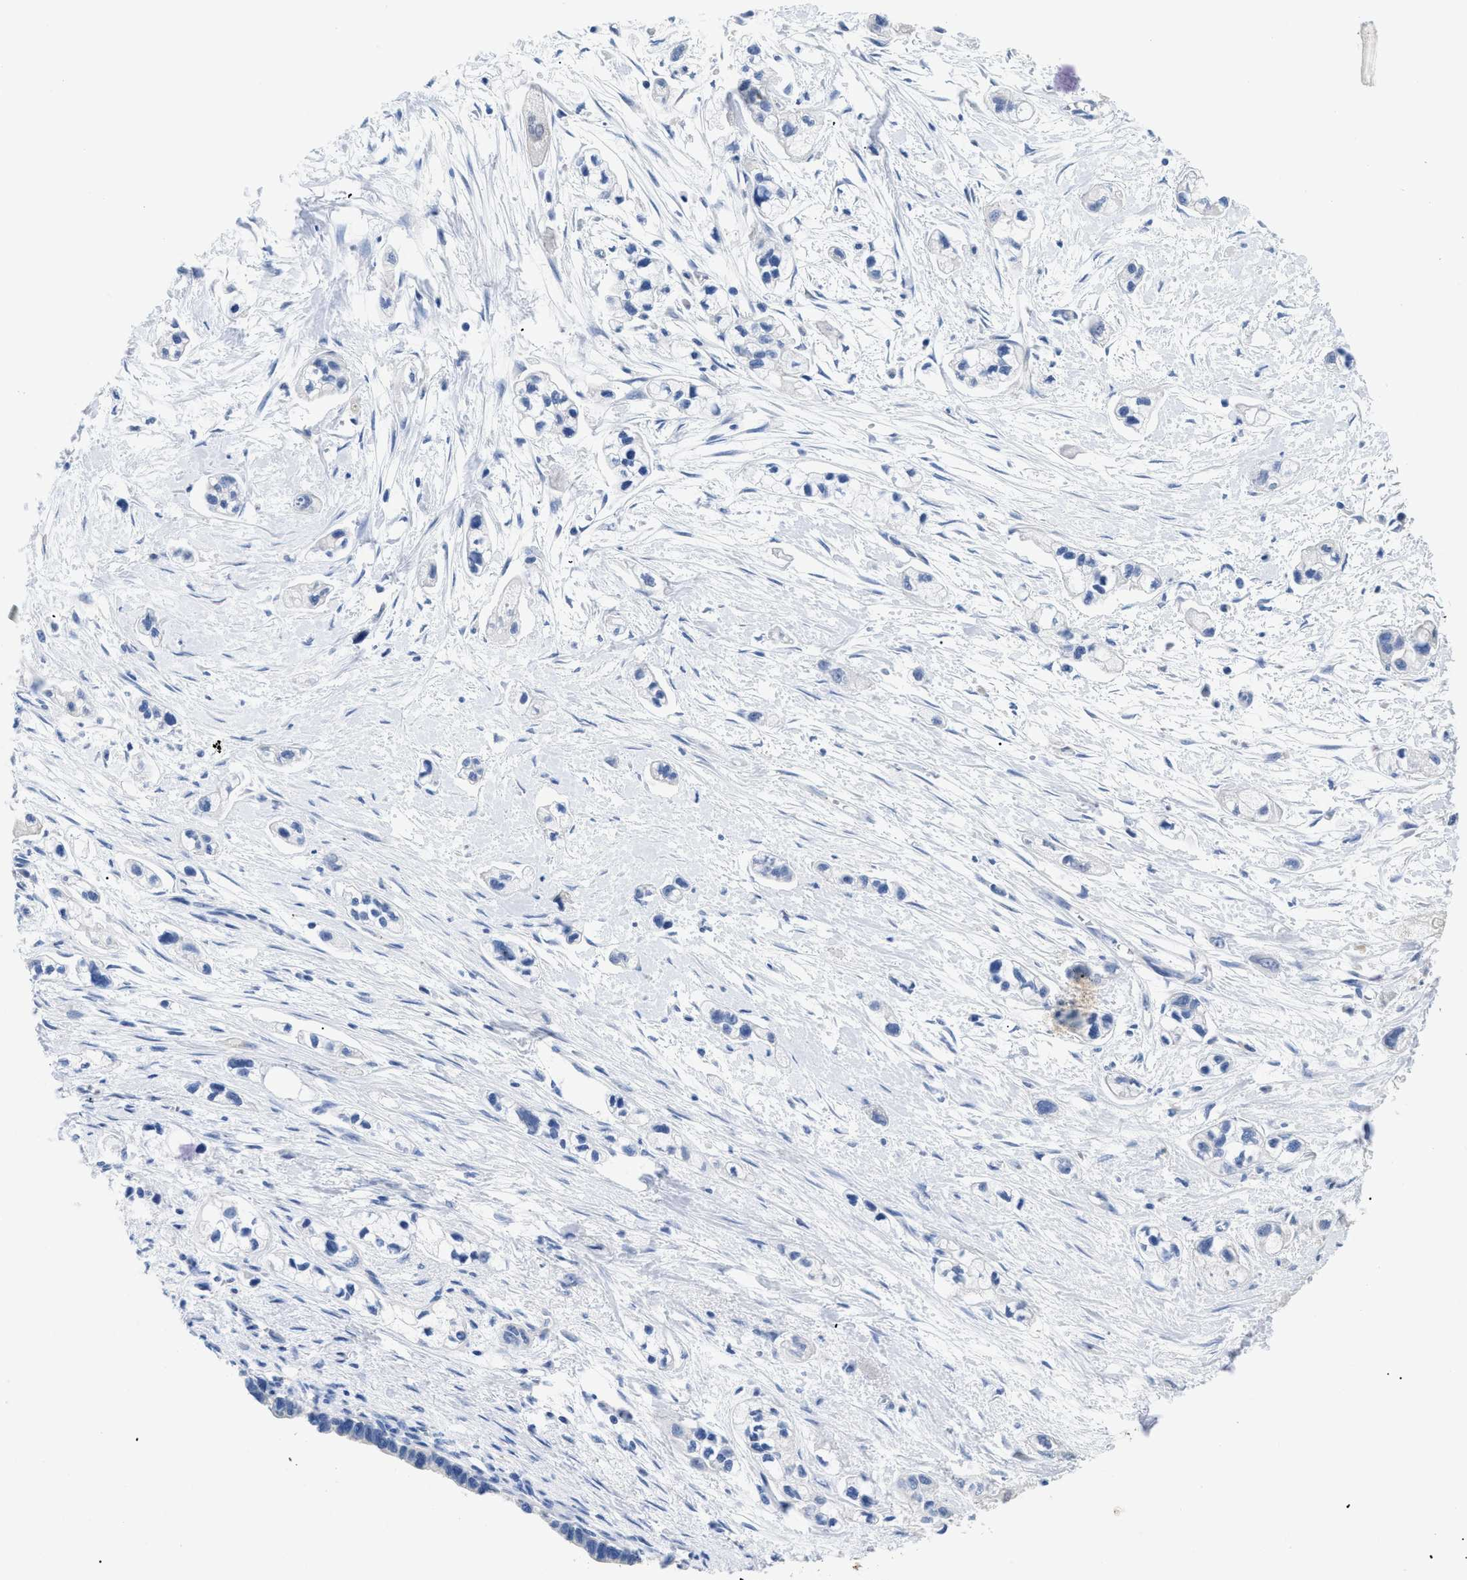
{"staining": {"intensity": "negative", "quantity": "none", "location": "none"}, "tissue": "pancreatic cancer", "cell_type": "Tumor cells", "image_type": "cancer", "snomed": [{"axis": "morphology", "description": "Adenocarcinoma, NOS"}, {"axis": "topography", "description": "Pancreas"}], "caption": "IHC histopathology image of human adenocarcinoma (pancreatic) stained for a protein (brown), which reveals no staining in tumor cells.", "gene": "APOBEC2", "patient": {"sex": "male", "age": 74}}